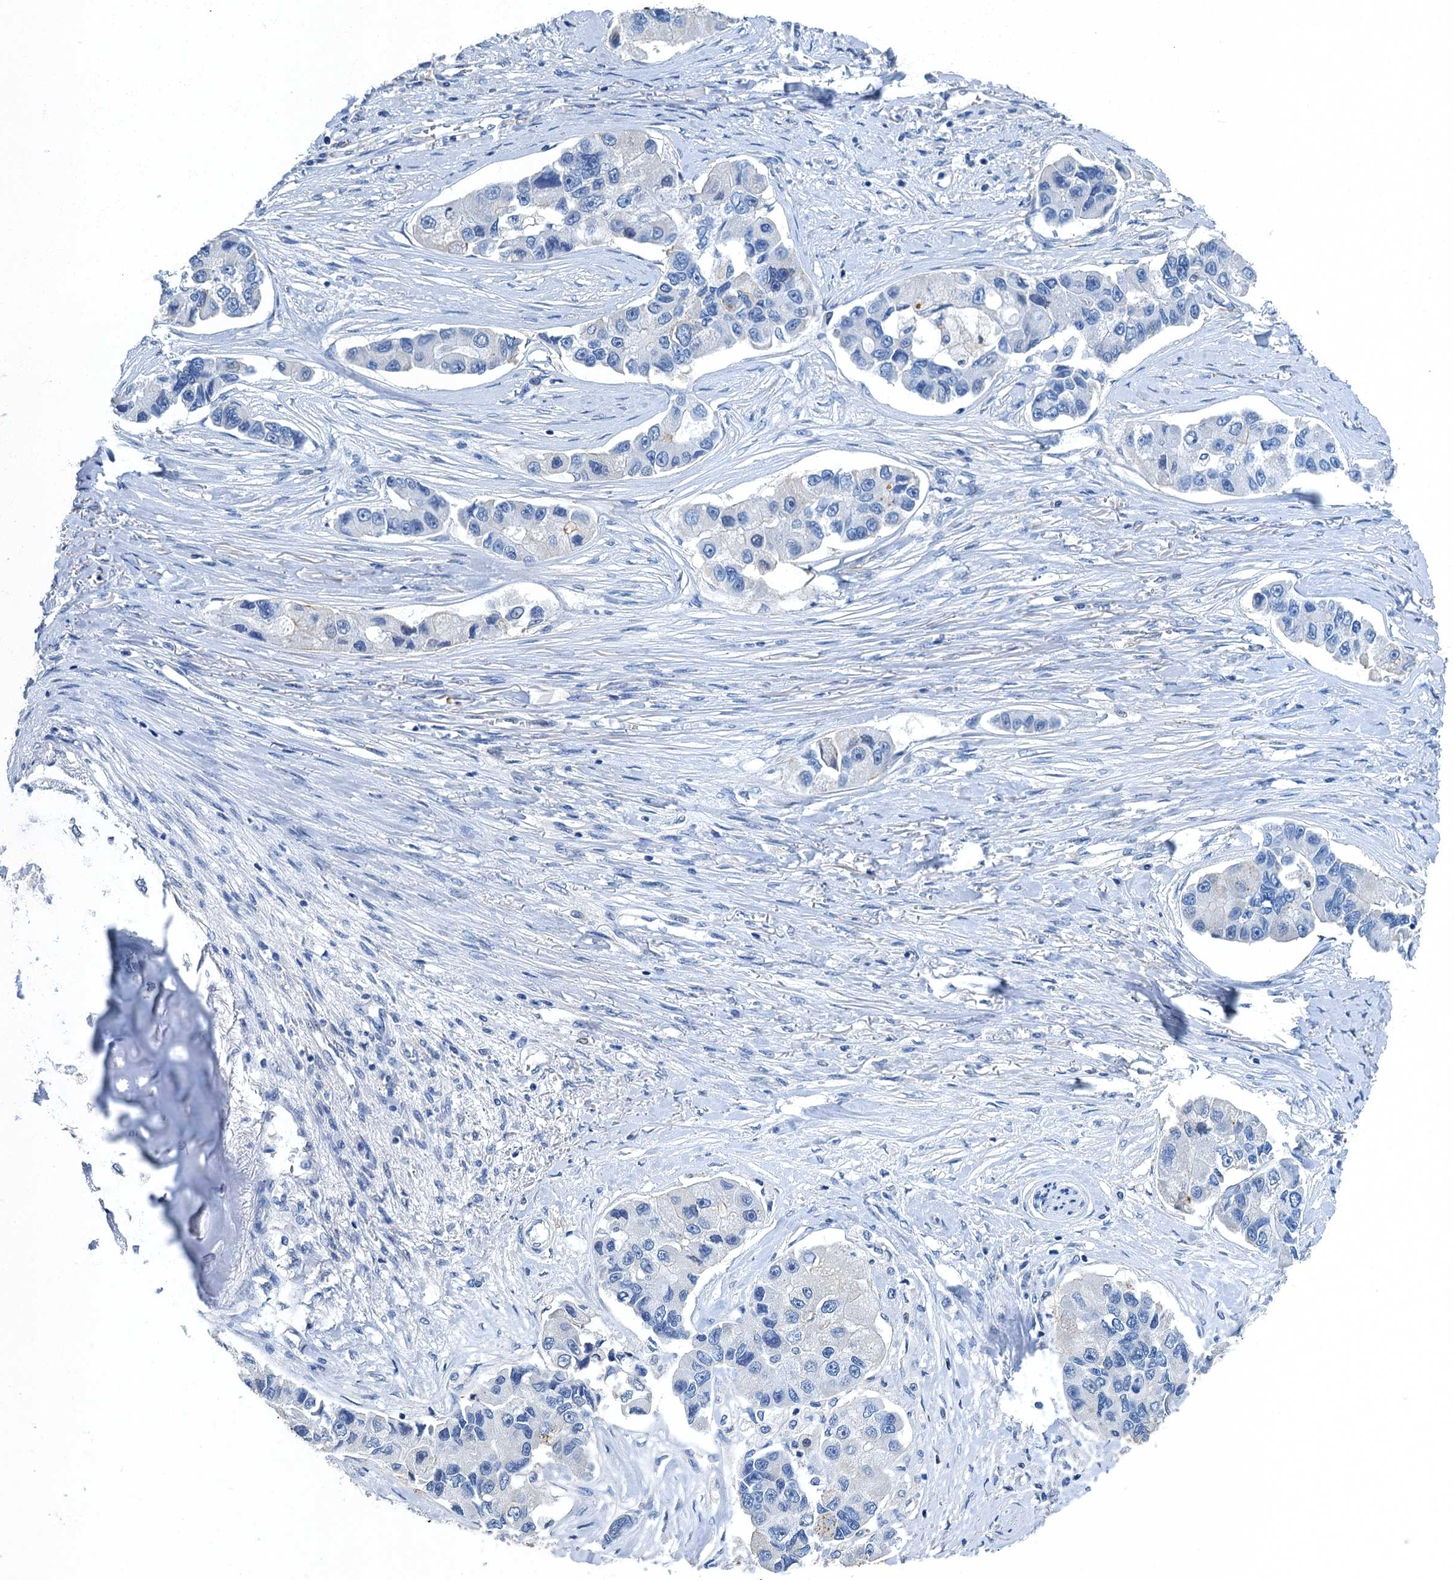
{"staining": {"intensity": "negative", "quantity": "none", "location": "none"}, "tissue": "lung cancer", "cell_type": "Tumor cells", "image_type": "cancer", "snomed": [{"axis": "morphology", "description": "Adenocarcinoma, NOS"}, {"axis": "topography", "description": "Lung"}], "caption": "Lung adenocarcinoma was stained to show a protein in brown. There is no significant staining in tumor cells. Nuclei are stained in blue.", "gene": "GADL1", "patient": {"sex": "female", "age": 54}}